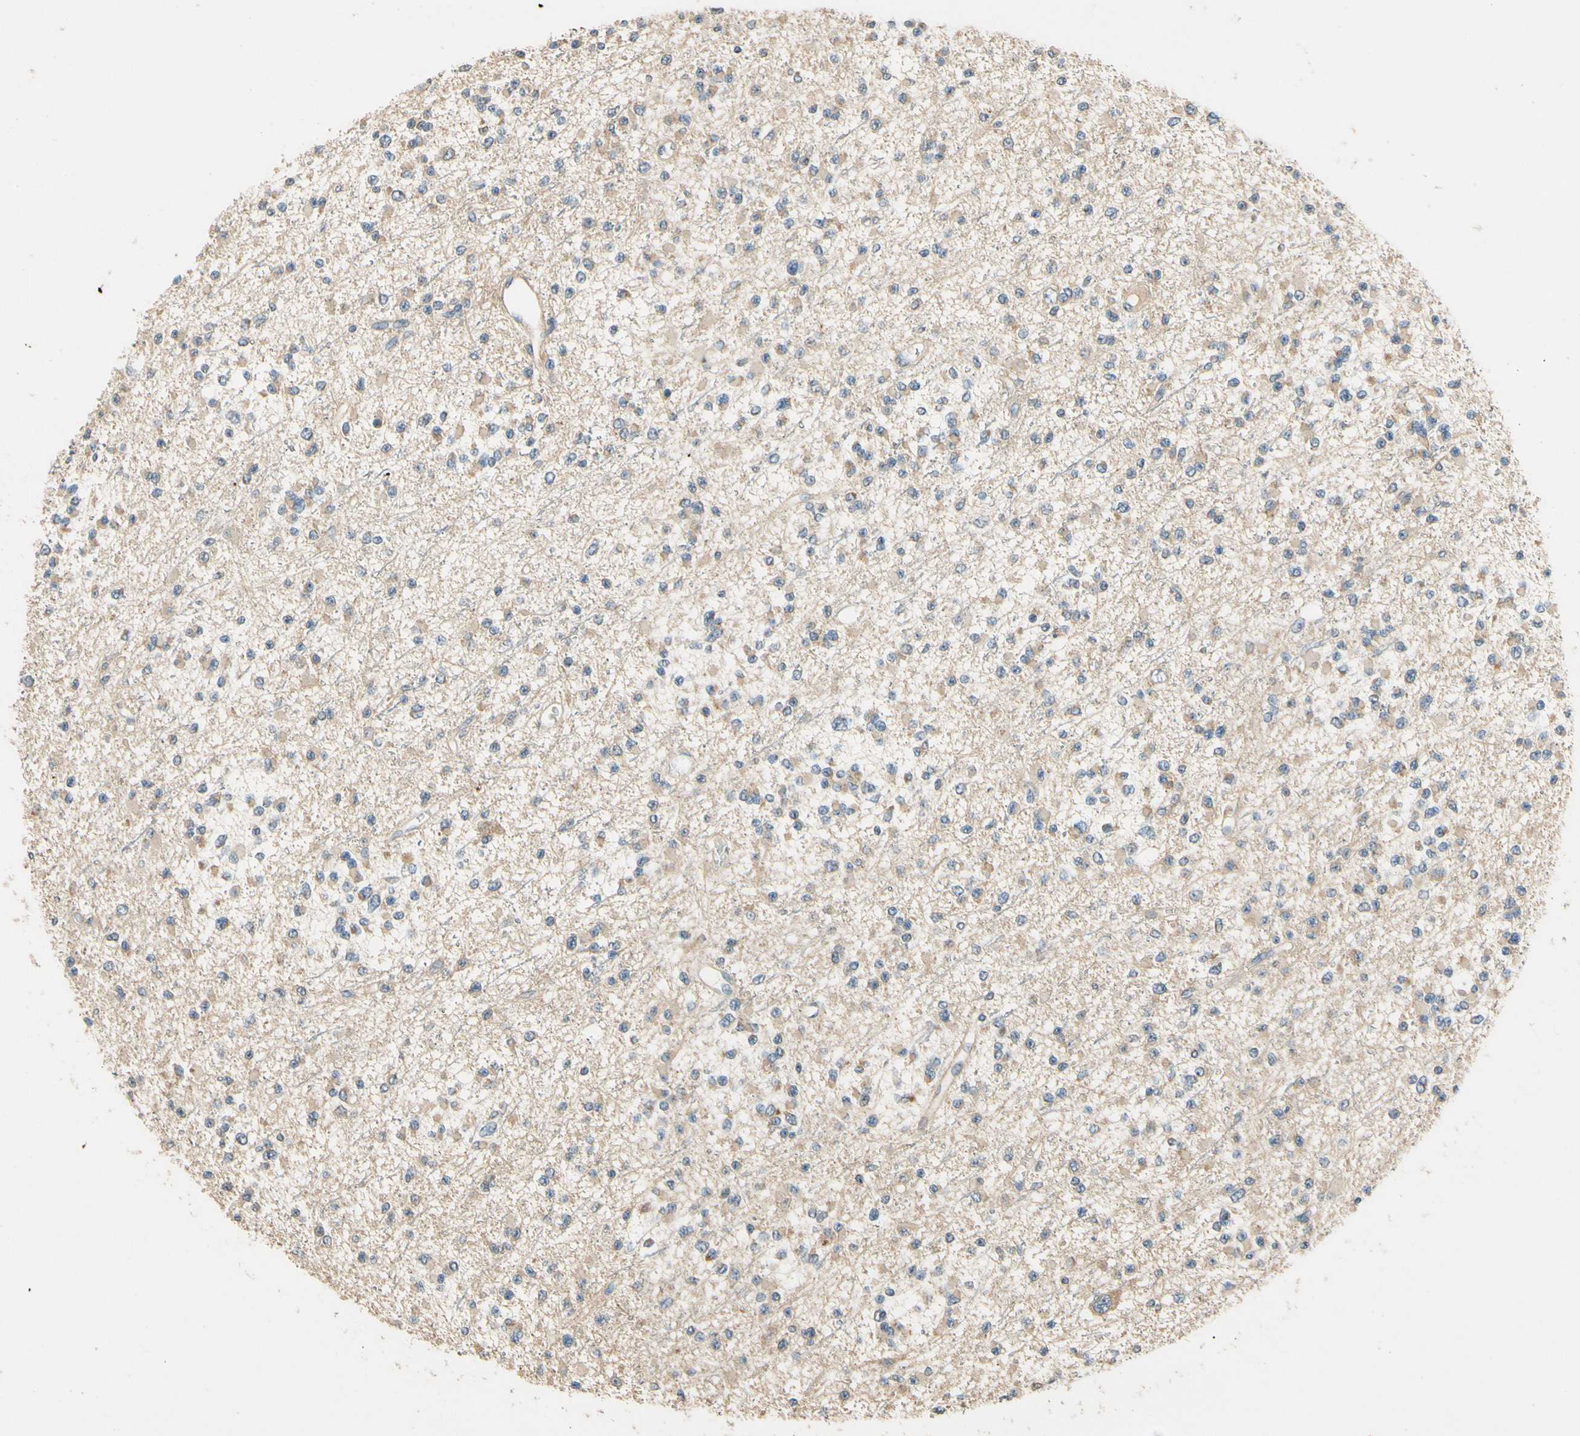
{"staining": {"intensity": "weak", "quantity": "<25%", "location": "cytoplasmic/membranous"}, "tissue": "glioma", "cell_type": "Tumor cells", "image_type": "cancer", "snomed": [{"axis": "morphology", "description": "Glioma, malignant, Low grade"}, {"axis": "topography", "description": "Brain"}], "caption": "DAB (3,3'-diaminobenzidine) immunohistochemical staining of malignant glioma (low-grade) displays no significant expression in tumor cells.", "gene": "ALKBH3", "patient": {"sex": "female", "age": 22}}